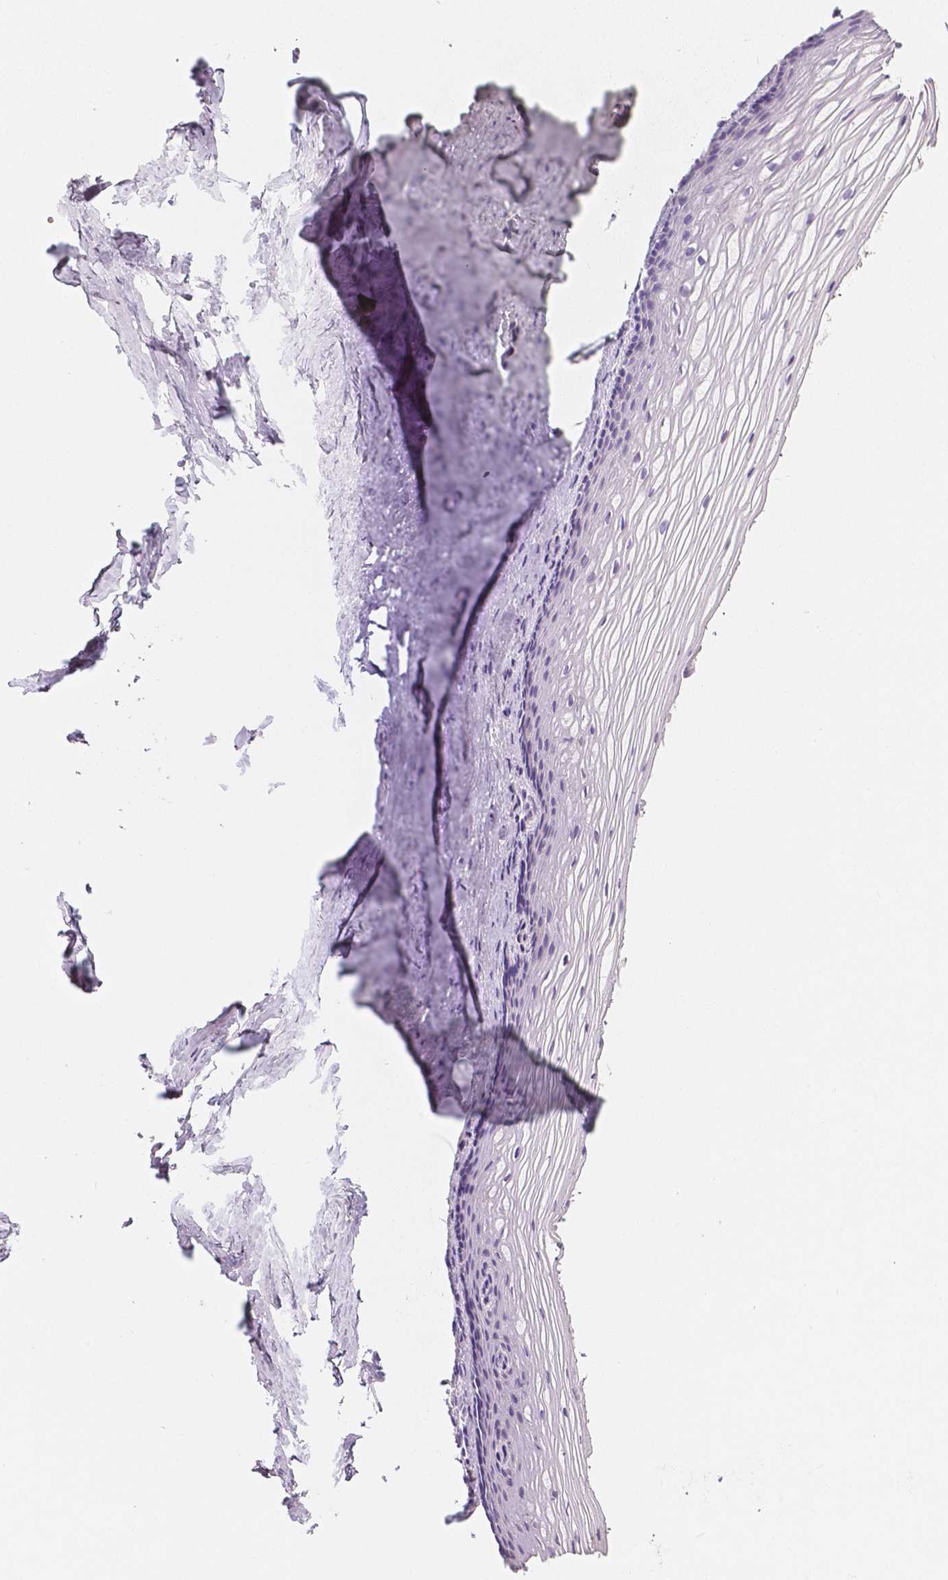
{"staining": {"intensity": "negative", "quantity": "none", "location": "none"}, "tissue": "vagina", "cell_type": "Squamous epithelial cells", "image_type": "normal", "snomed": [{"axis": "morphology", "description": "Normal tissue, NOS"}, {"axis": "topography", "description": "Vagina"}], "caption": "An IHC histopathology image of unremarkable vagina is shown. There is no staining in squamous epithelial cells of vagina. Nuclei are stained in blue.", "gene": "HNF1B", "patient": {"sex": "female", "age": 52}}